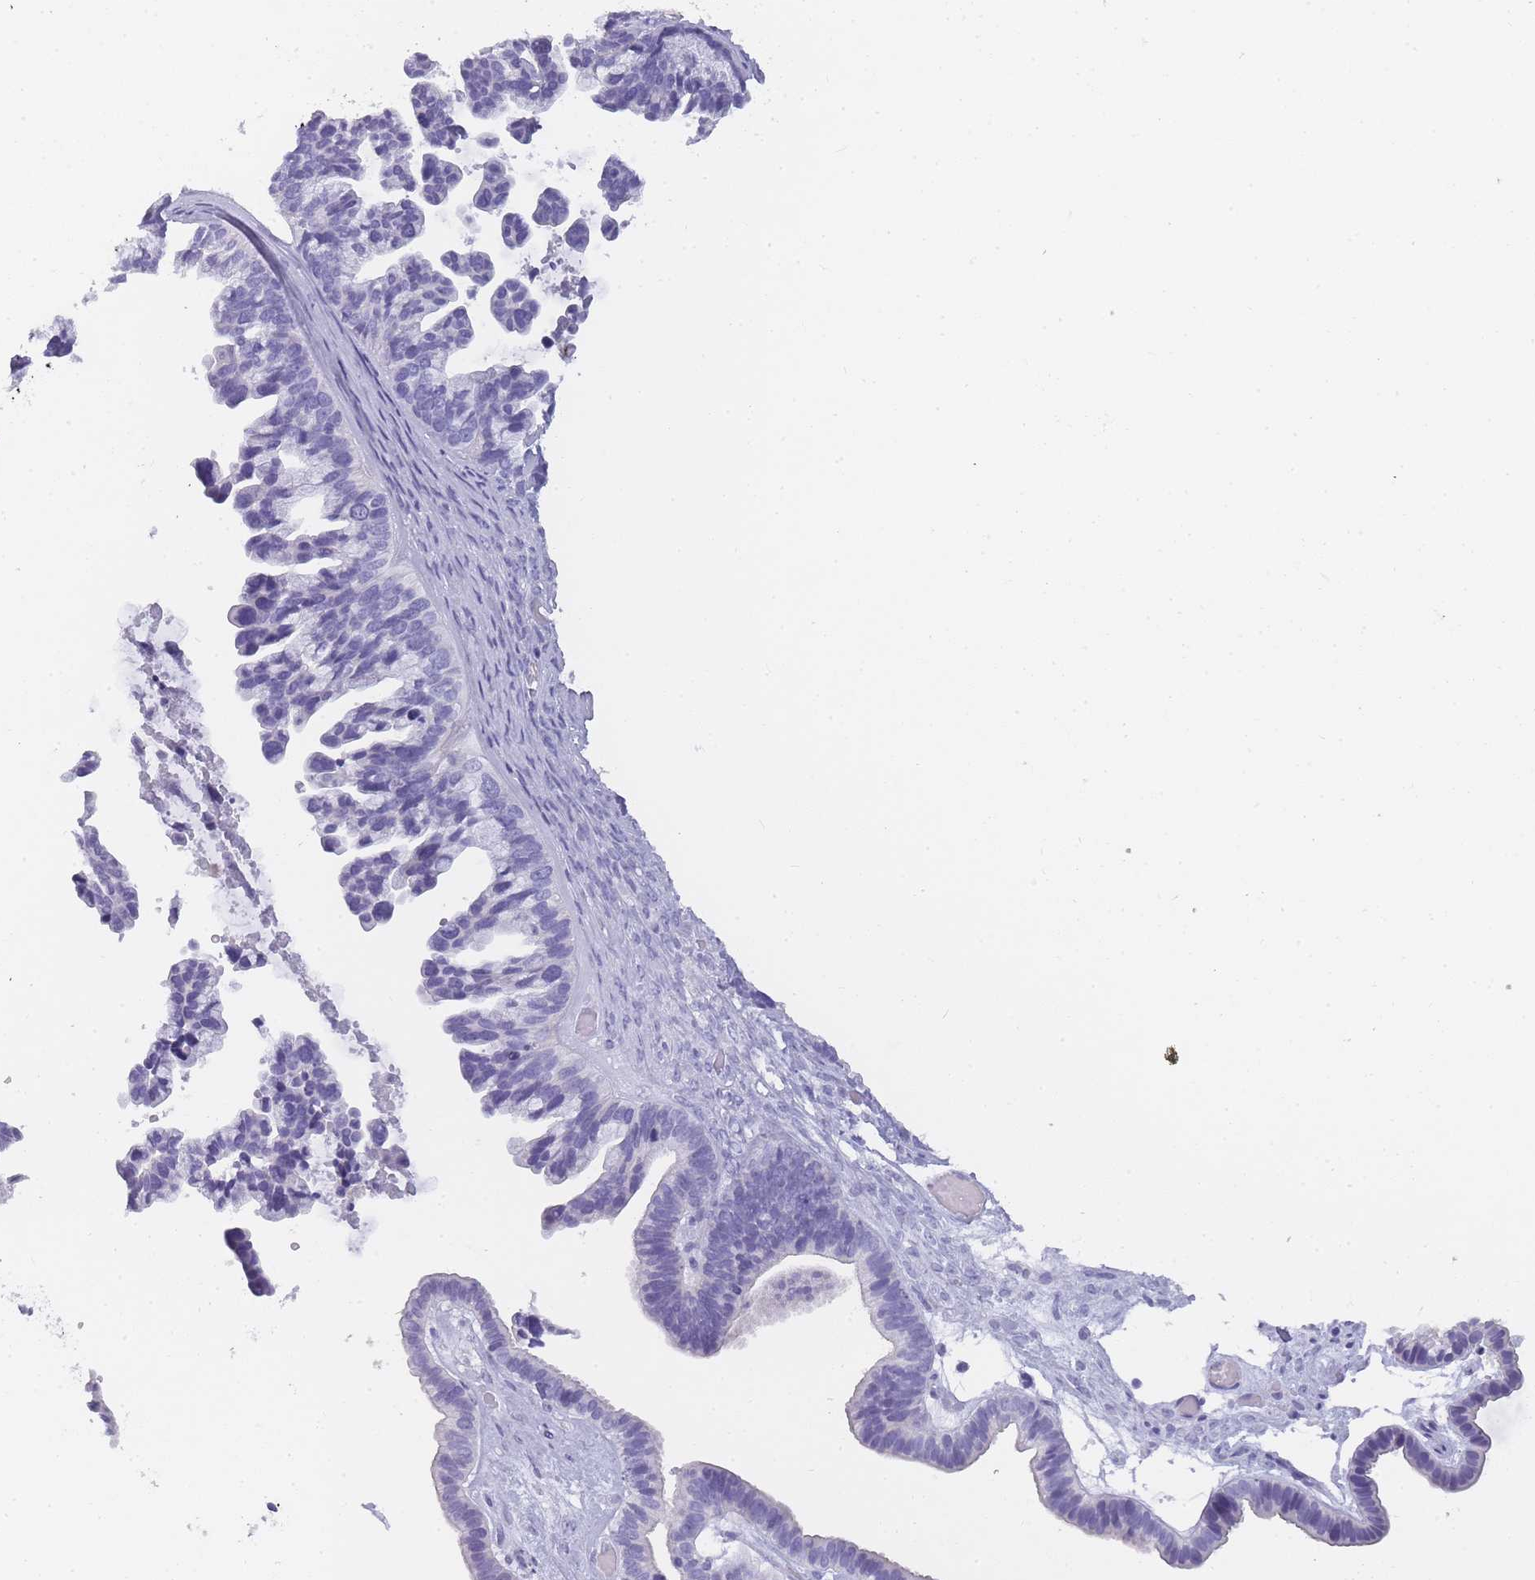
{"staining": {"intensity": "negative", "quantity": "none", "location": "none"}, "tissue": "ovarian cancer", "cell_type": "Tumor cells", "image_type": "cancer", "snomed": [{"axis": "morphology", "description": "Cystadenocarcinoma, serous, NOS"}, {"axis": "topography", "description": "Ovary"}], "caption": "The image demonstrates no staining of tumor cells in serous cystadenocarcinoma (ovarian). The staining was performed using DAB (3,3'-diaminobenzidine) to visualize the protein expression in brown, while the nuclei were stained in blue with hematoxylin (Magnification: 20x).", "gene": "TCP11", "patient": {"sex": "female", "age": 56}}